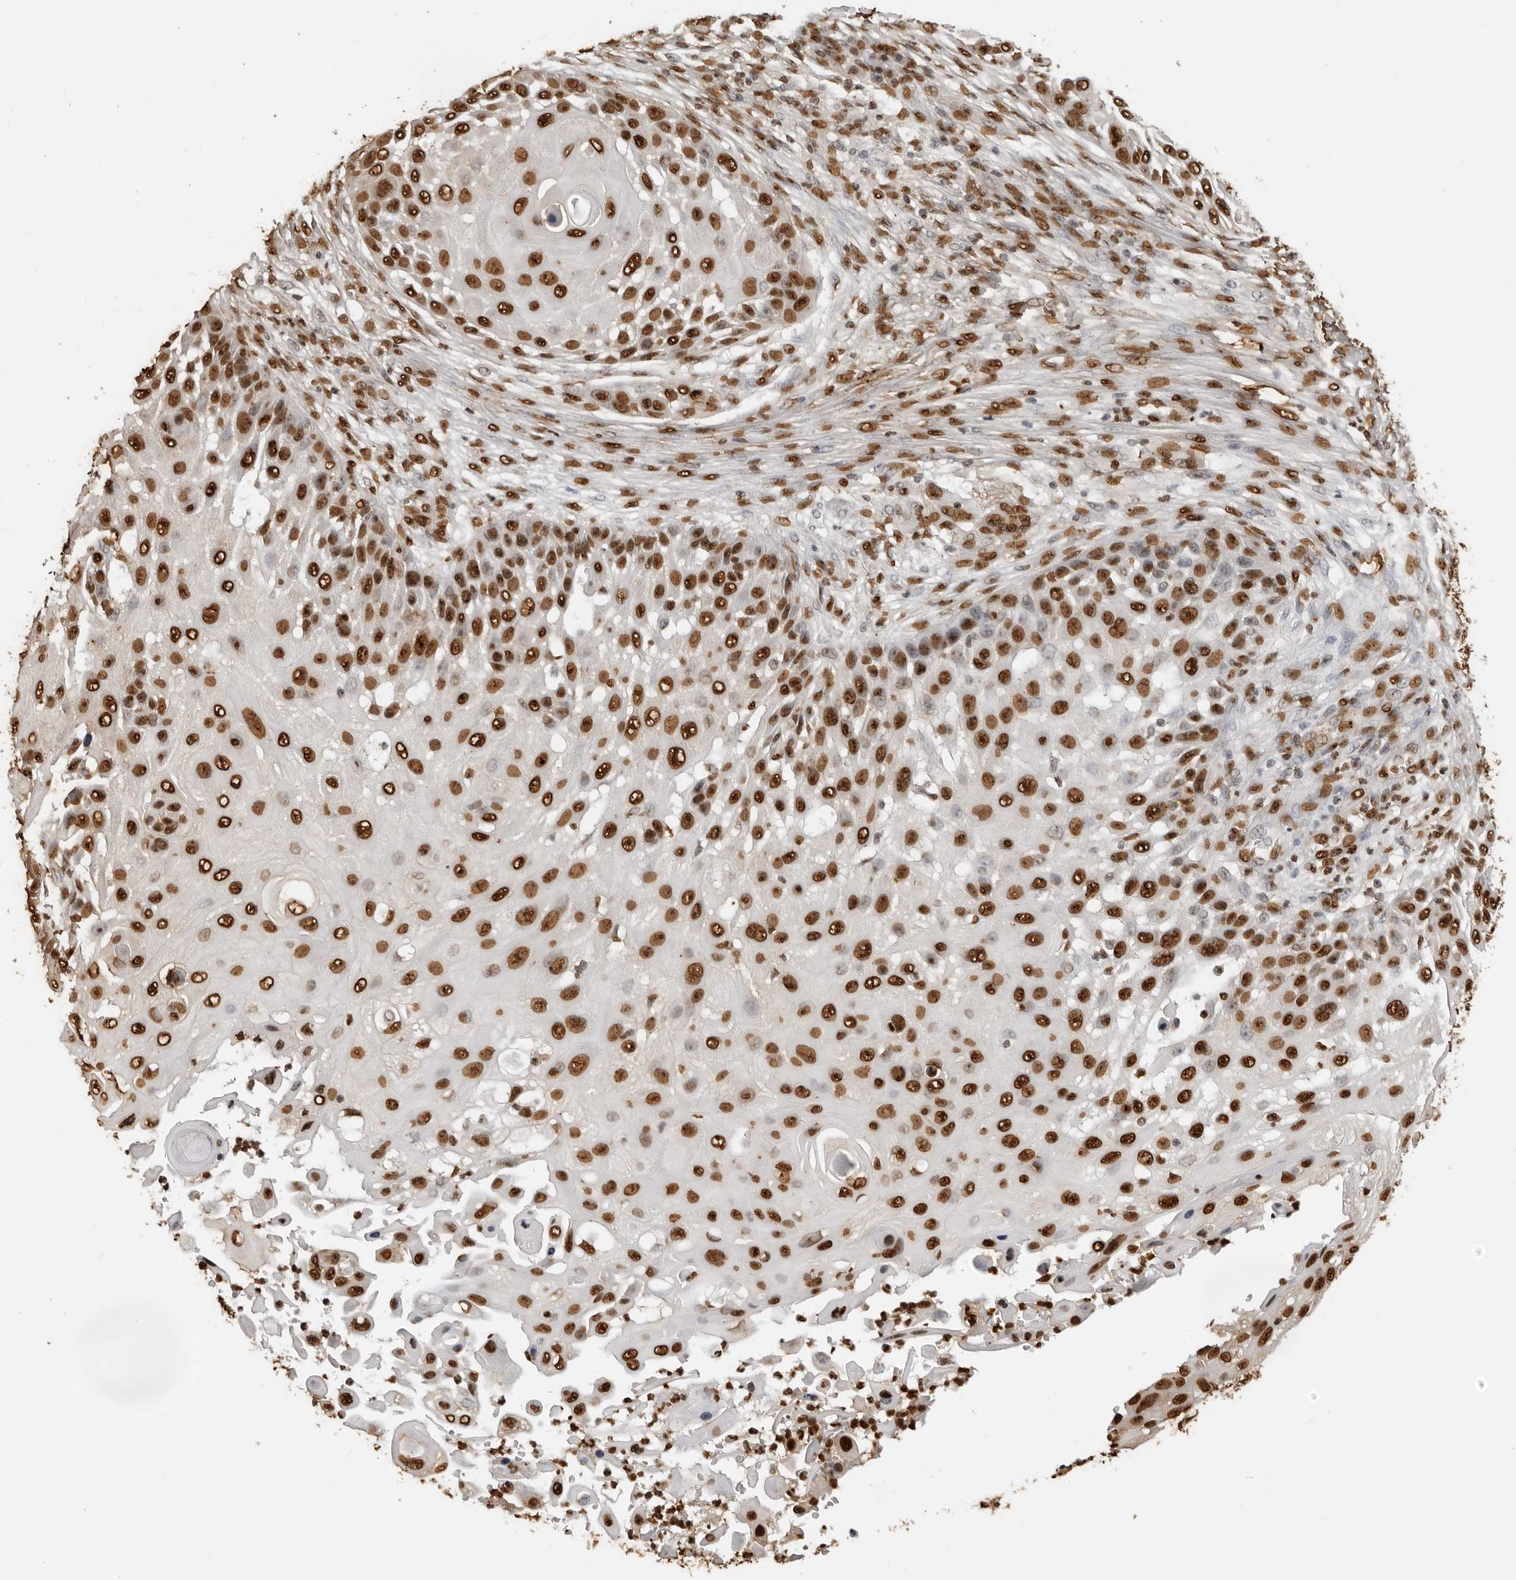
{"staining": {"intensity": "strong", "quantity": ">75%", "location": "nuclear"}, "tissue": "skin cancer", "cell_type": "Tumor cells", "image_type": "cancer", "snomed": [{"axis": "morphology", "description": "Squamous cell carcinoma, NOS"}, {"axis": "topography", "description": "Skin"}], "caption": "A brown stain labels strong nuclear expression of a protein in human skin cancer tumor cells. The staining is performed using DAB brown chromogen to label protein expression. The nuclei are counter-stained blue using hematoxylin.", "gene": "ZFP91", "patient": {"sex": "female", "age": 44}}